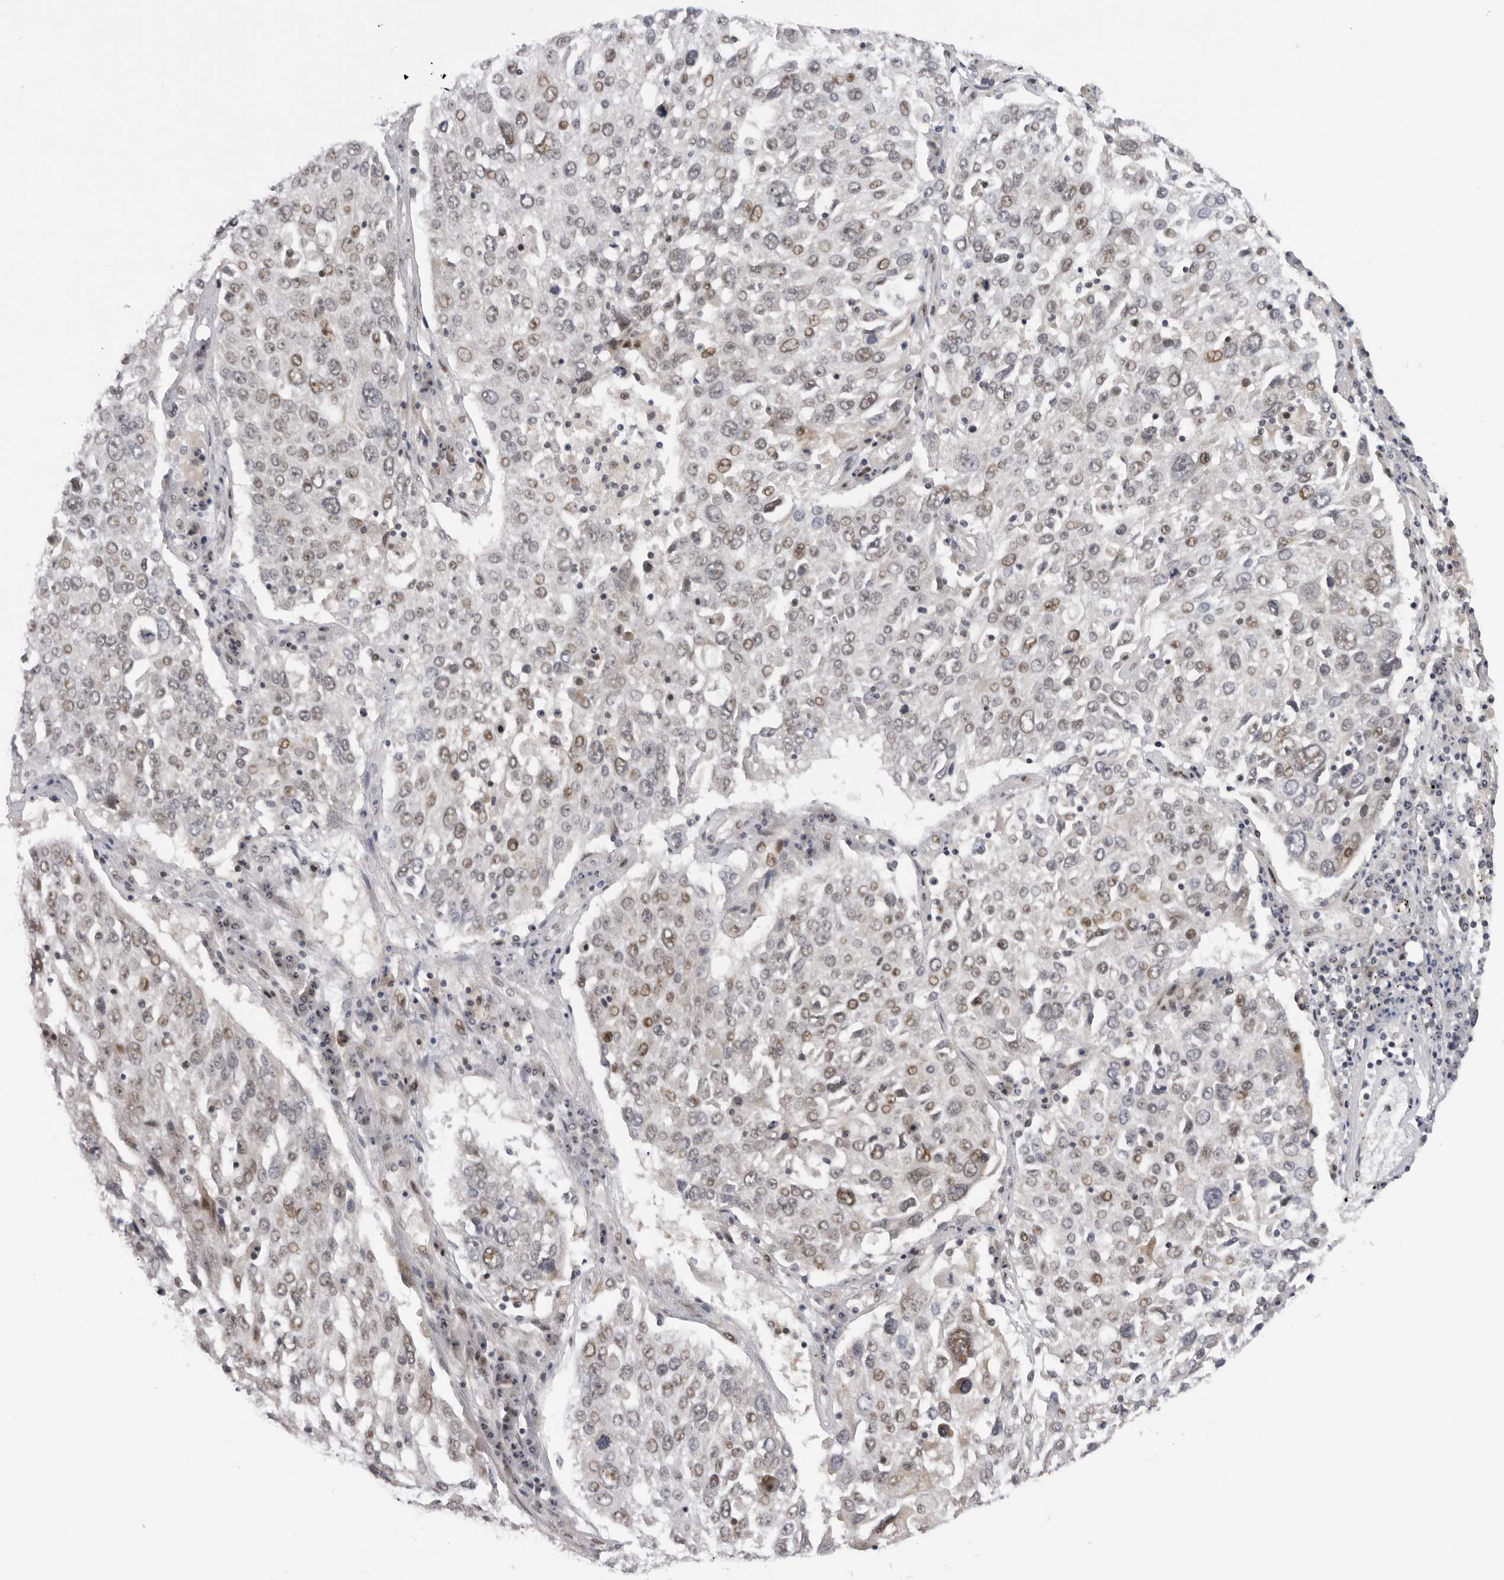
{"staining": {"intensity": "weak", "quantity": "25%-75%", "location": "nuclear"}, "tissue": "lung cancer", "cell_type": "Tumor cells", "image_type": "cancer", "snomed": [{"axis": "morphology", "description": "Squamous cell carcinoma, NOS"}, {"axis": "topography", "description": "Lung"}], "caption": "This image demonstrates immunohistochemistry (IHC) staining of lung cancer (squamous cell carcinoma), with low weak nuclear staining in approximately 25%-75% of tumor cells.", "gene": "ALPK2", "patient": {"sex": "male", "age": 65}}